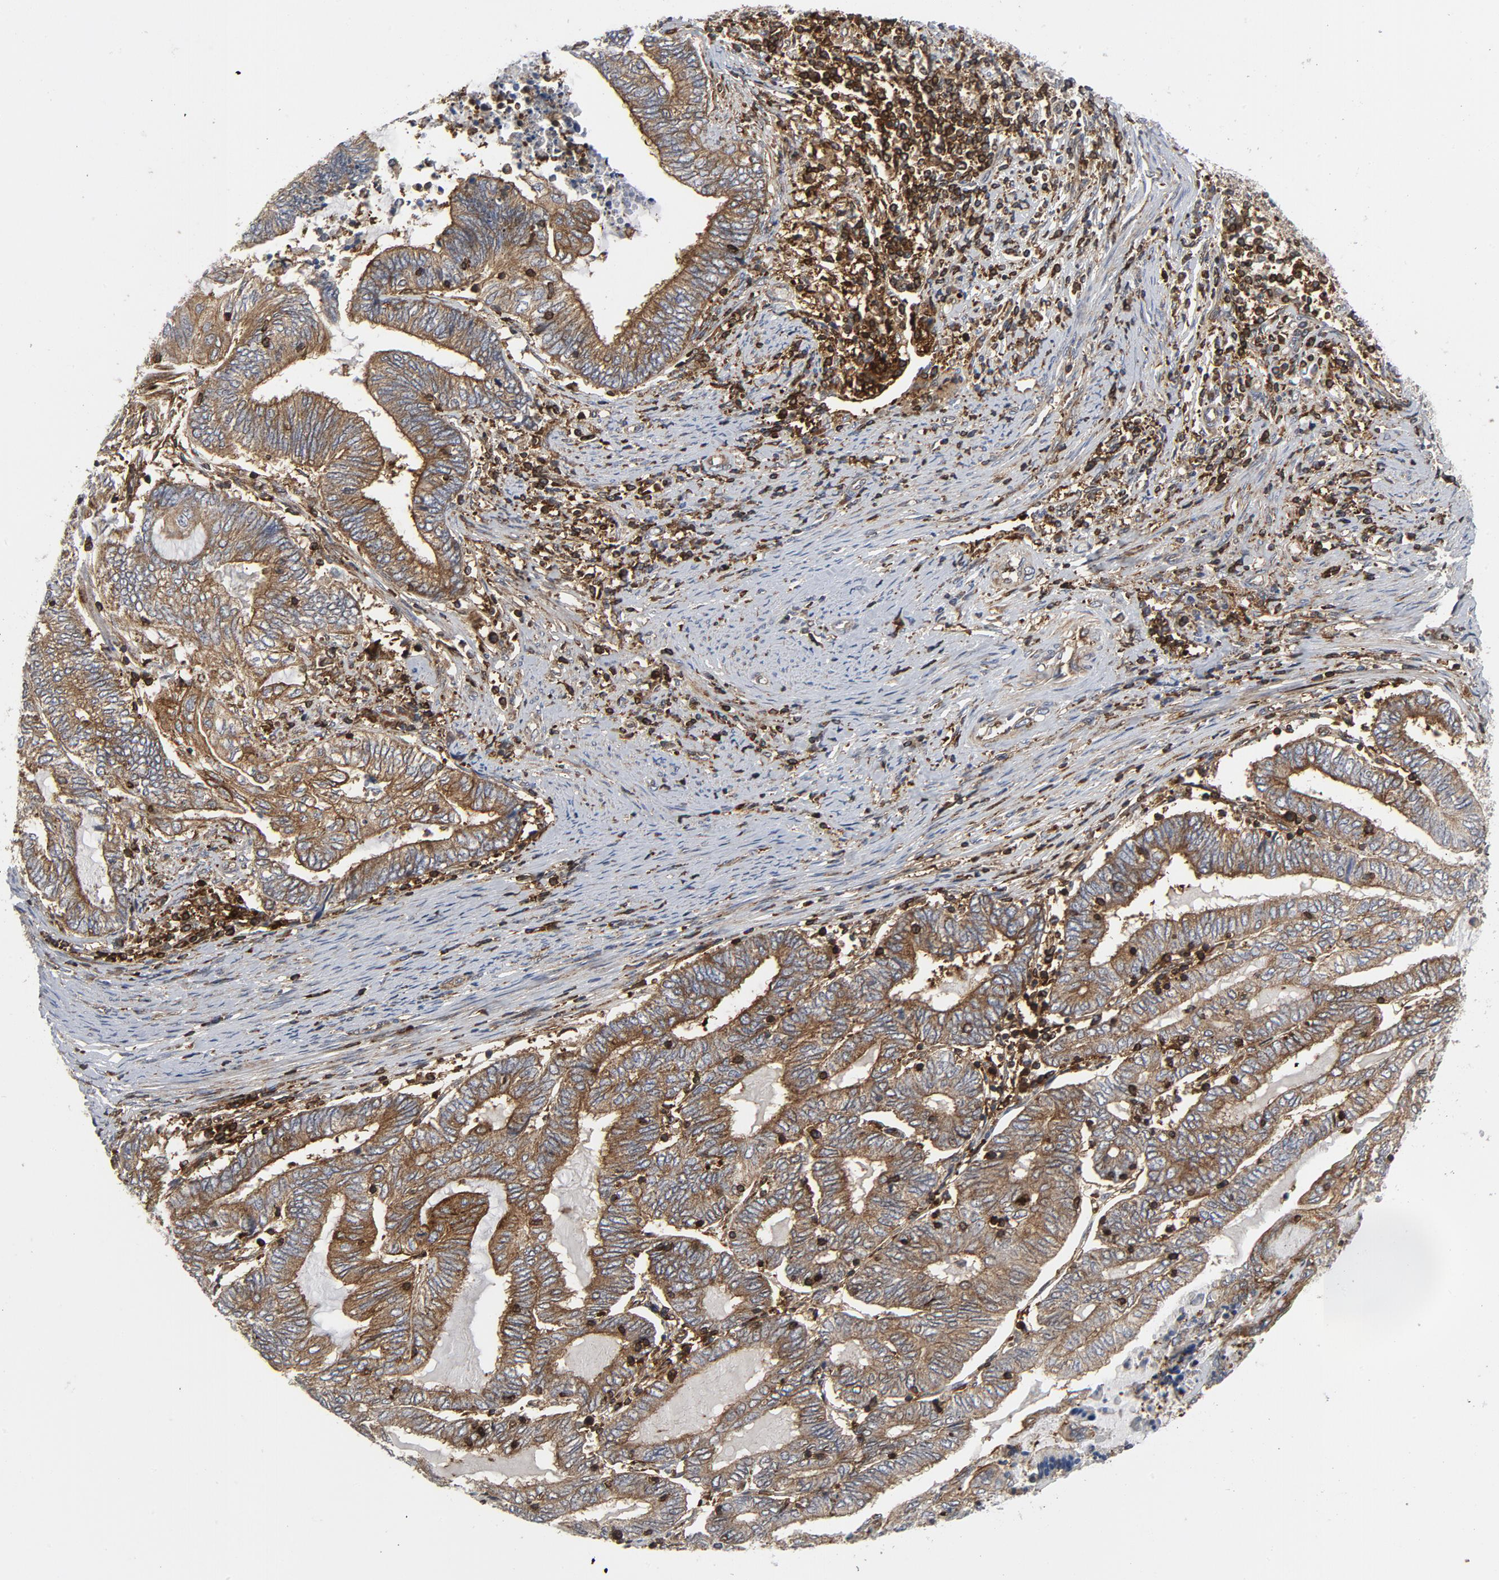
{"staining": {"intensity": "moderate", "quantity": ">75%", "location": "cytoplasmic/membranous"}, "tissue": "endometrial cancer", "cell_type": "Tumor cells", "image_type": "cancer", "snomed": [{"axis": "morphology", "description": "Adenocarcinoma, NOS"}, {"axis": "topography", "description": "Uterus"}, {"axis": "topography", "description": "Endometrium"}], "caption": "Immunohistochemistry (DAB) staining of endometrial adenocarcinoma displays moderate cytoplasmic/membranous protein expression in approximately >75% of tumor cells.", "gene": "YES1", "patient": {"sex": "female", "age": 70}}